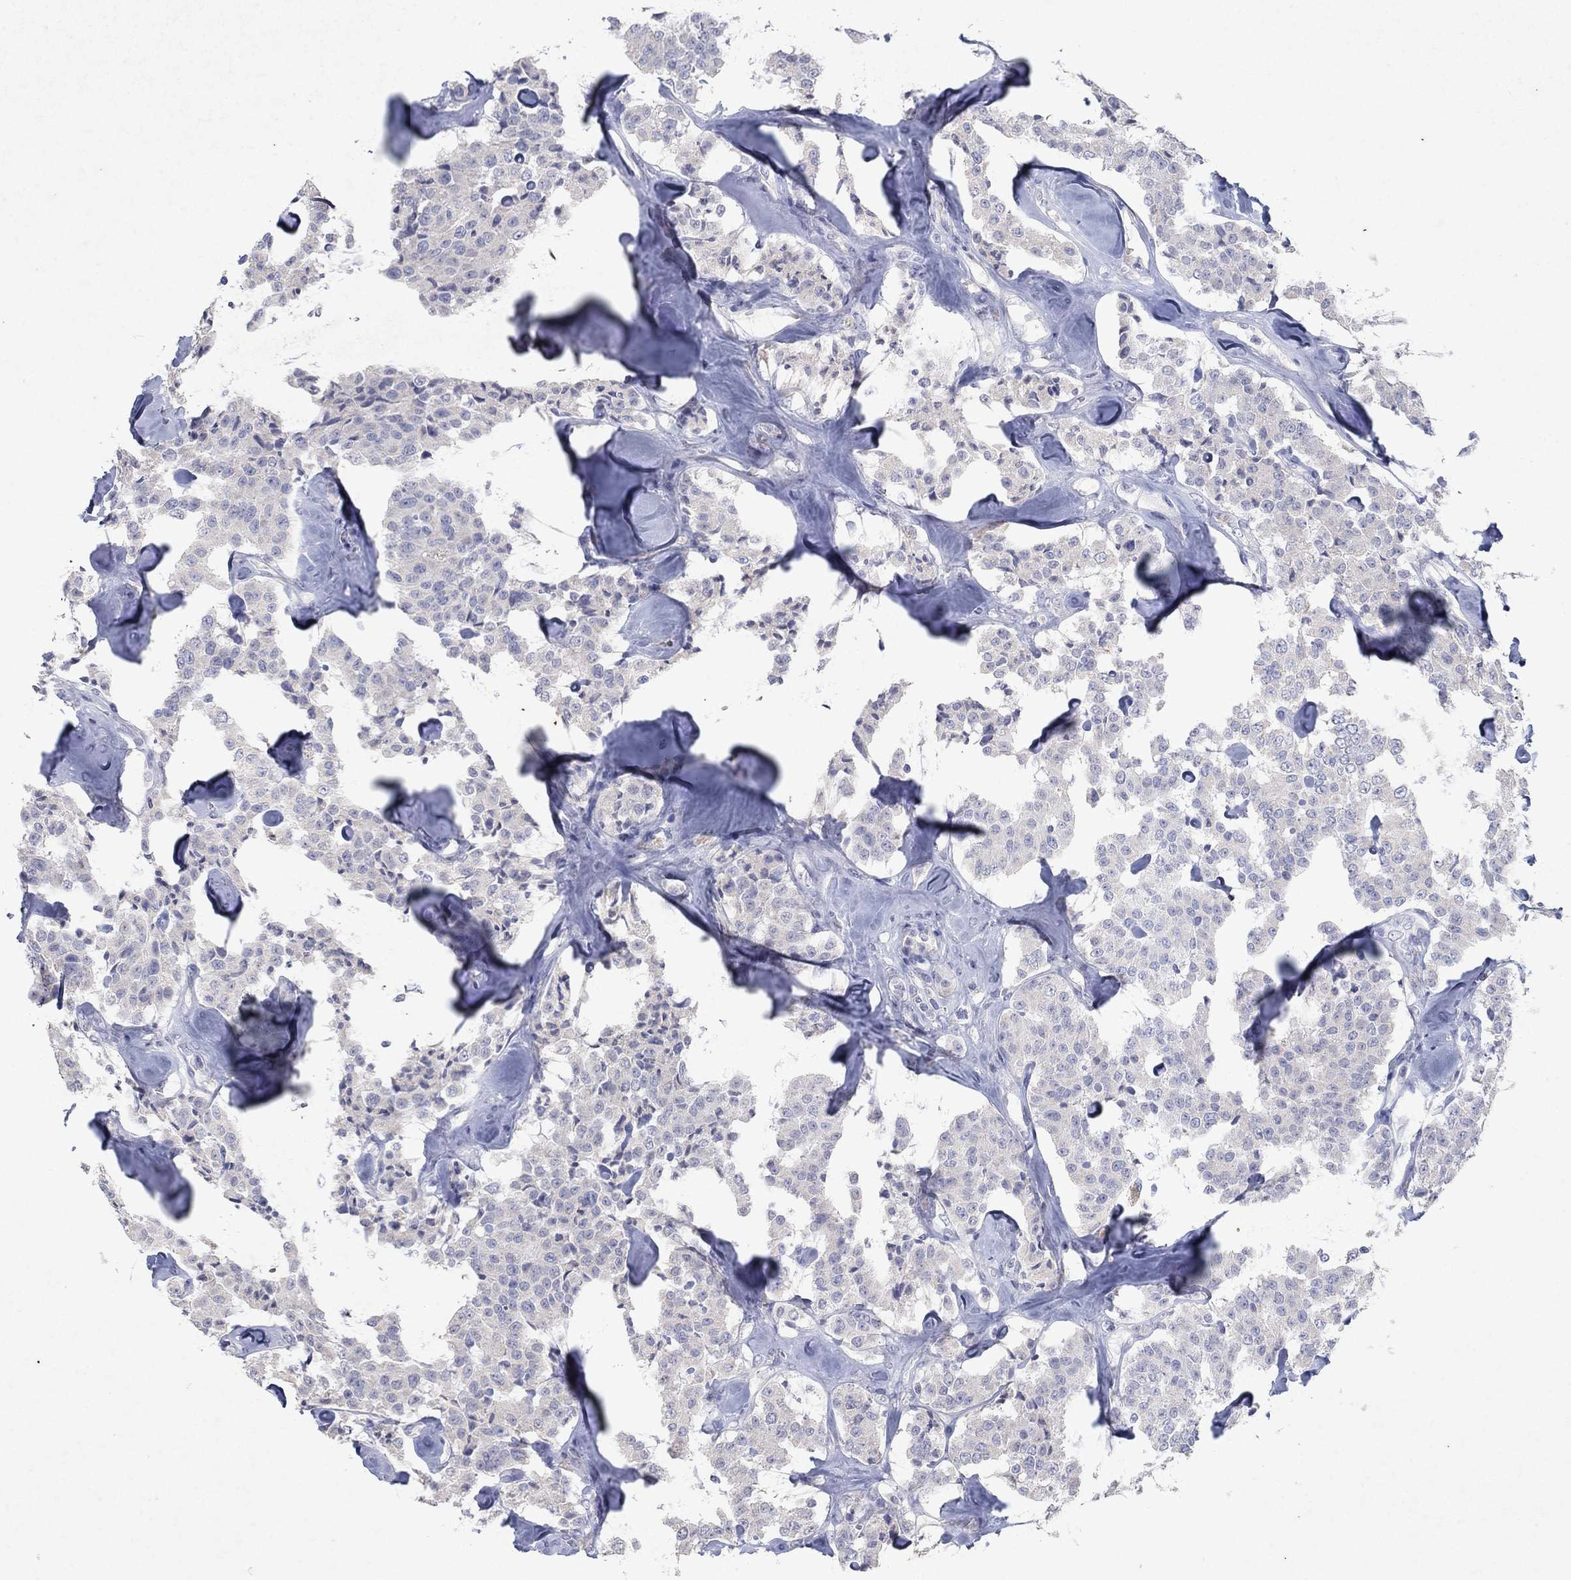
{"staining": {"intensity": "negative", "quantity": "none", "location": "none"}, "tissue": "carcinoid", "cell_type": "Tumor cells", "image_type": "cancer", "snomed": [{"axis": "morphology", "description": "Carcinoid, malignant, NOS"}, {"axis": "topography", "description": "Pancreas"}], "caption": "A micrograph of carcinoid (malignant) stained for a protein shows no brown staining in tumor cells. Brightfield microscopy of IHC stained with DAB (brown) and hematoxylin (blue), captured at high magnification.", "gene": "KRT40", "patient": {"sex": "male", "age": 41}}